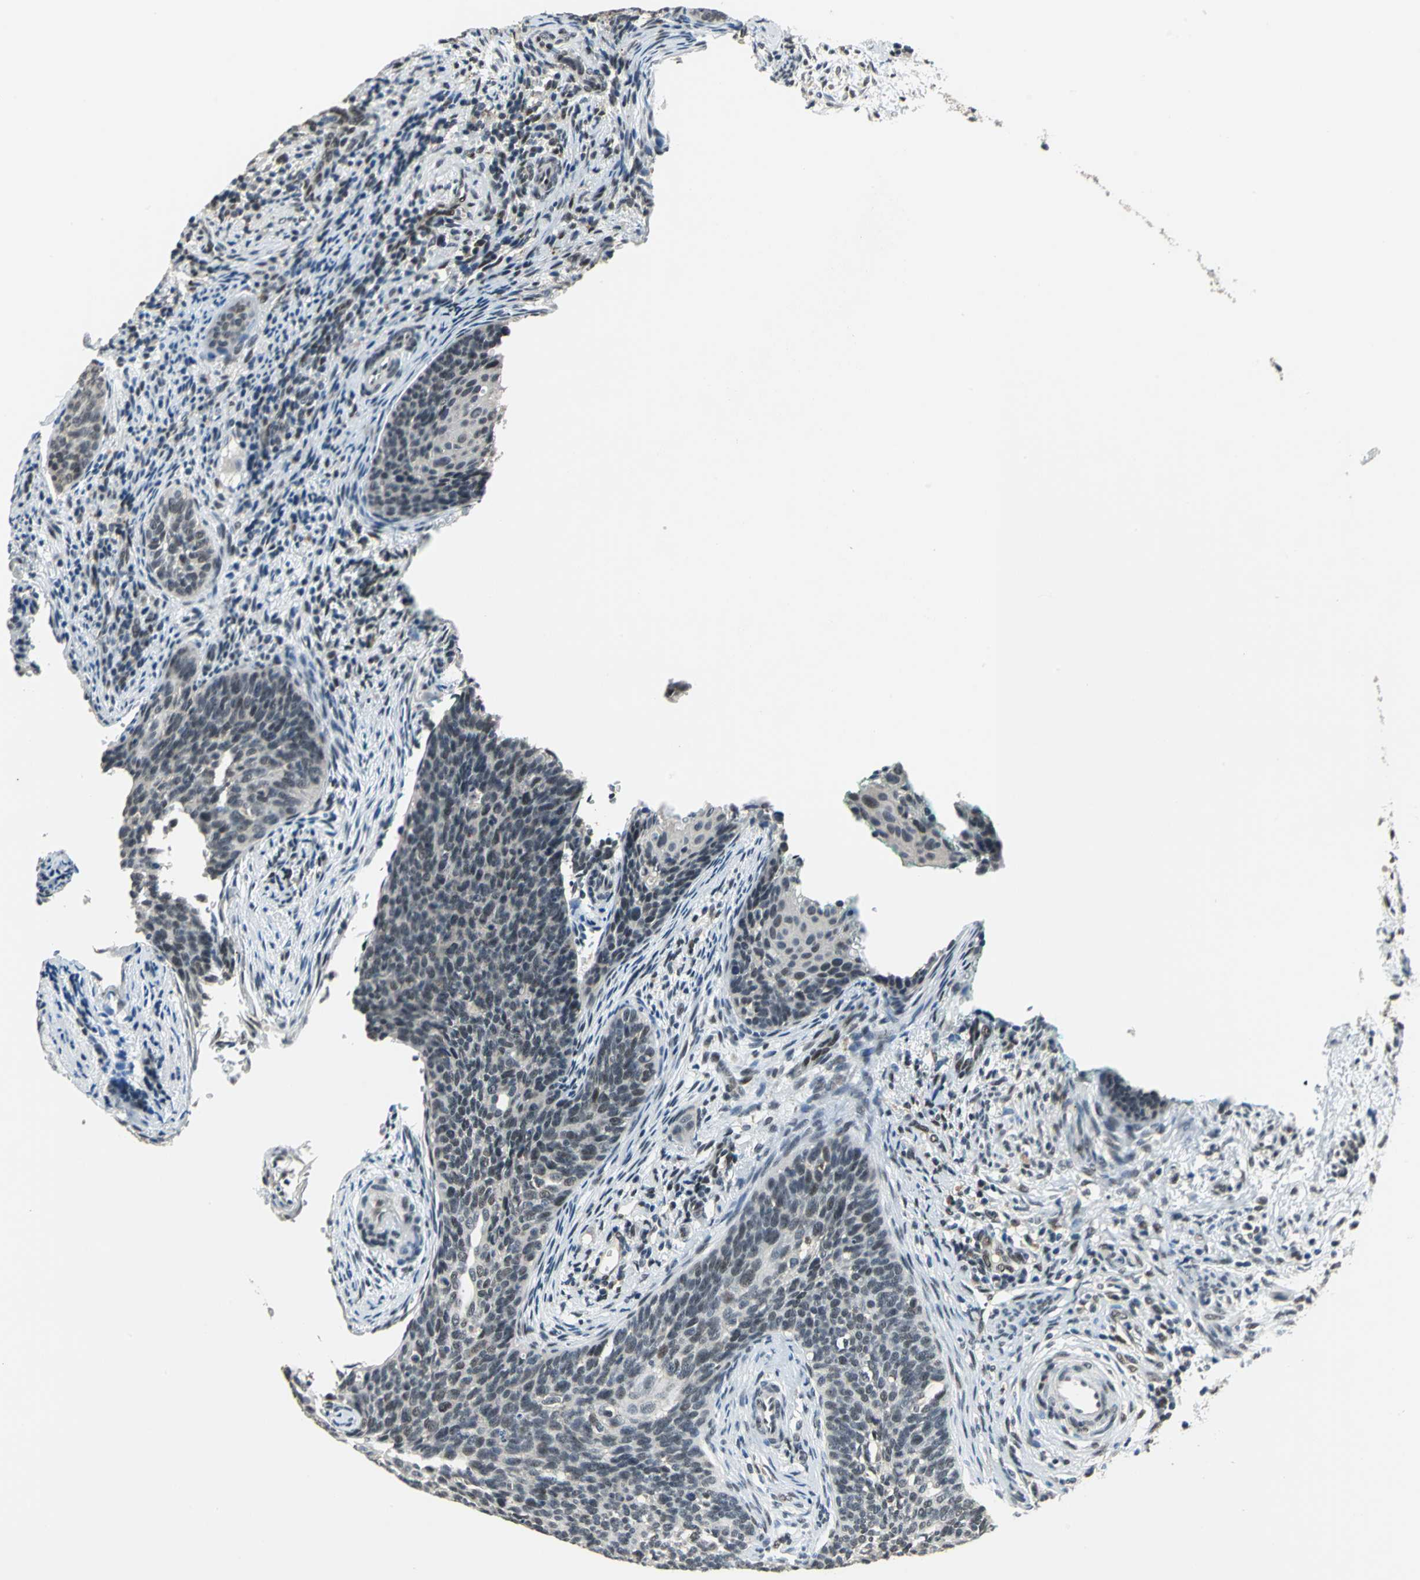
{"staining": {"intensity": "weak", "quantity": "<25%", "location": "nuclear"}, "tissue": "cervical cancer", "cell_type": "Tumor cells", "image_type": "cancer", "snomed": [{"axis": "morphology", "description": "Squamous cell carcinoma, NOS"}, {"axis": "topography", "description": "Cervix"}], "caption": "The immunohistochemistry photomicrograph has no significant expression in tumor cells of squamous cell carcinoma (cervical) tissue.", "gene": "ELF2", "patient": {"sex": "female", "age": 33}}